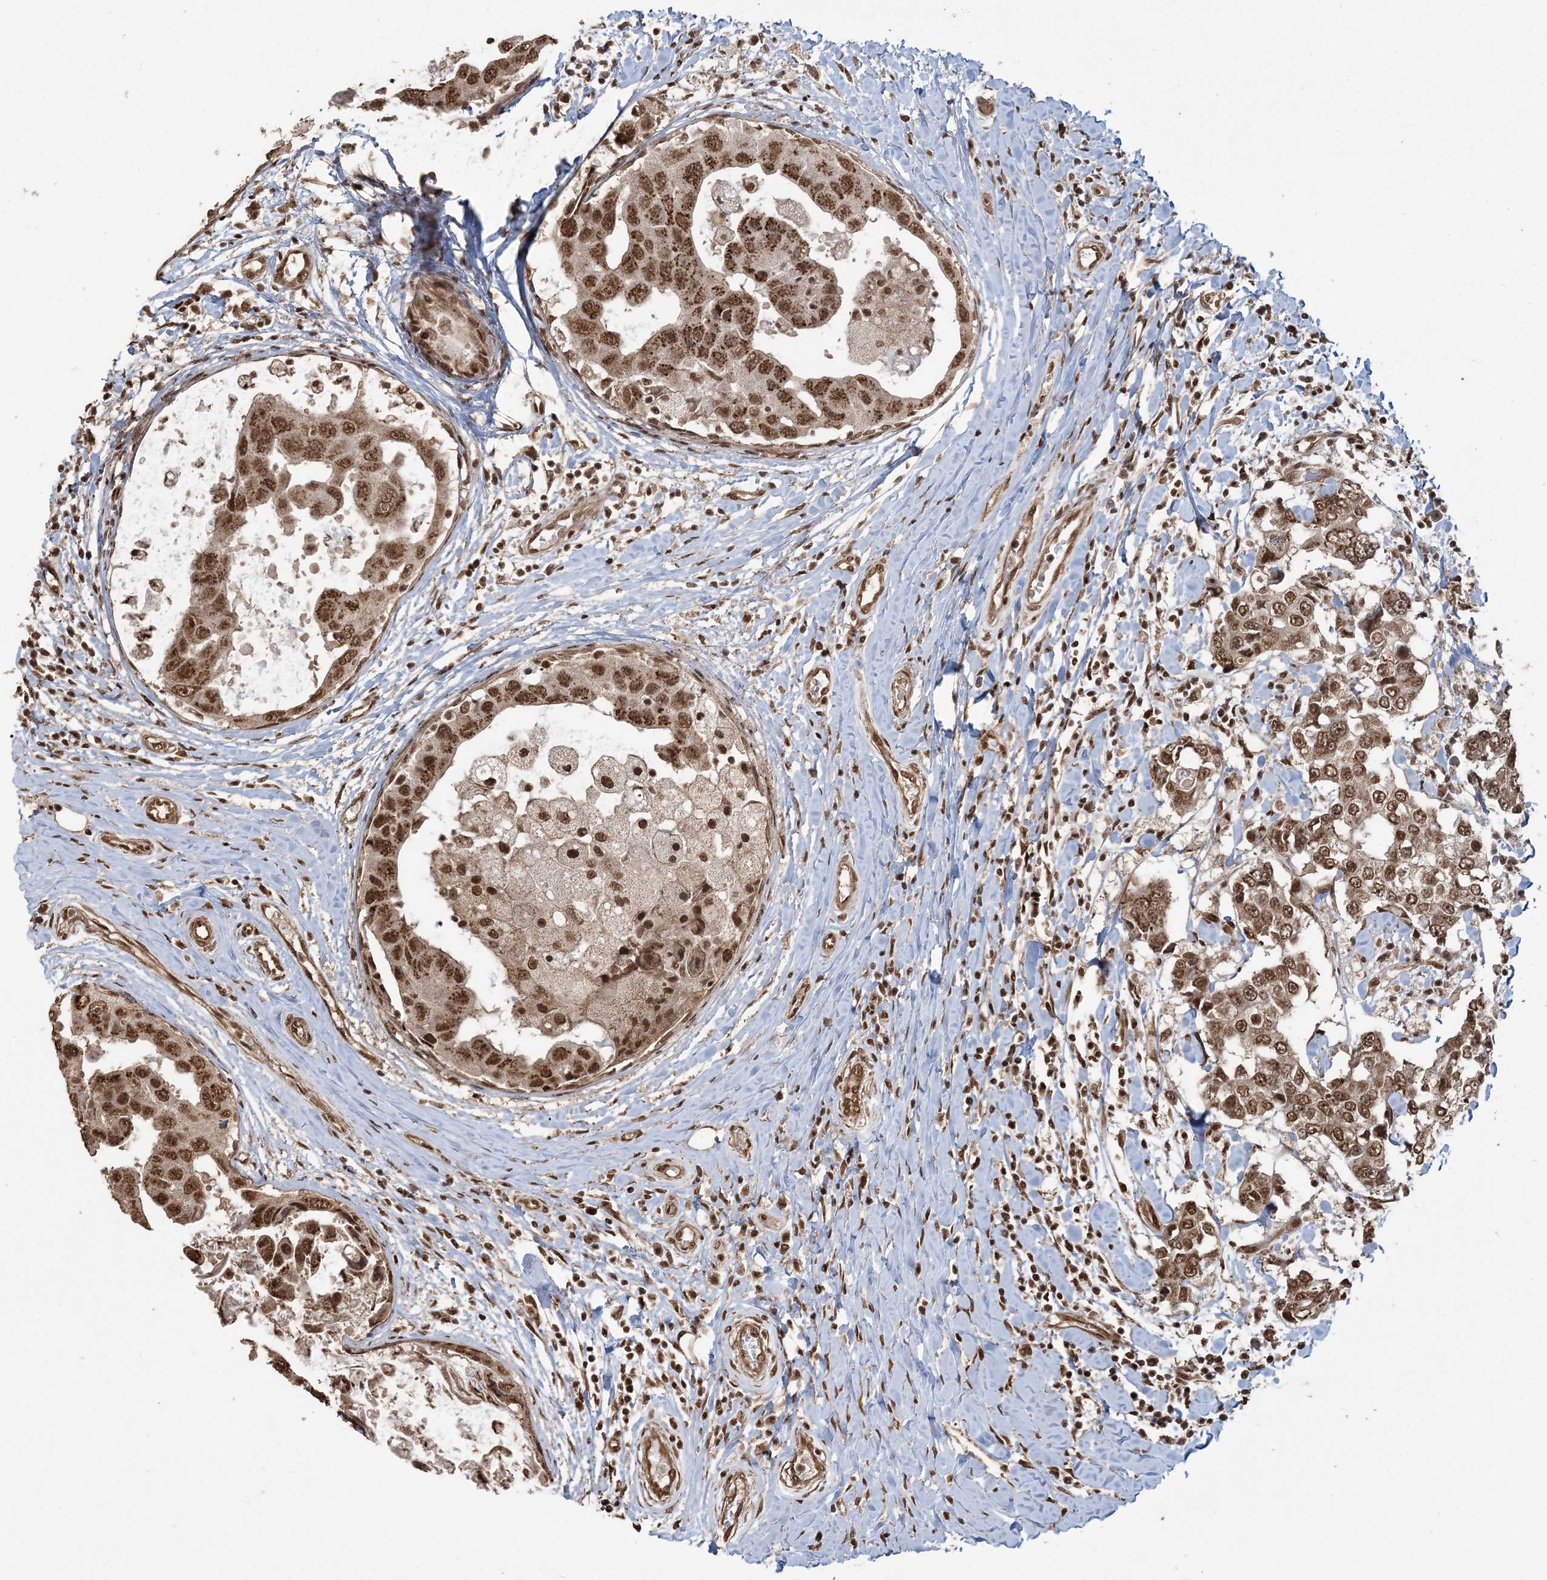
{"staining": {"intensity": "strong", "quantity": ">75%", "location": "cytoplasmic/membranous,nuclear"}, "tissue": "breast cancer", "cell_type": "Tumor cells", "image_type": "cancer", "snomed": [{"axis": "morphology", "description": "Duct carcinoma"}, {"axis": "topography", "description": "Breast"}], "caption": "Protein positivity by immunohistochemistry (IHC) exhibits strong cytoplasmic/membranous and nuclear expression in approximately >75% of tumor cells in breast infiltrating ductal carcinoma.", "gene": "ZNF839", "patient": {"sex": "female", "age": 27}}